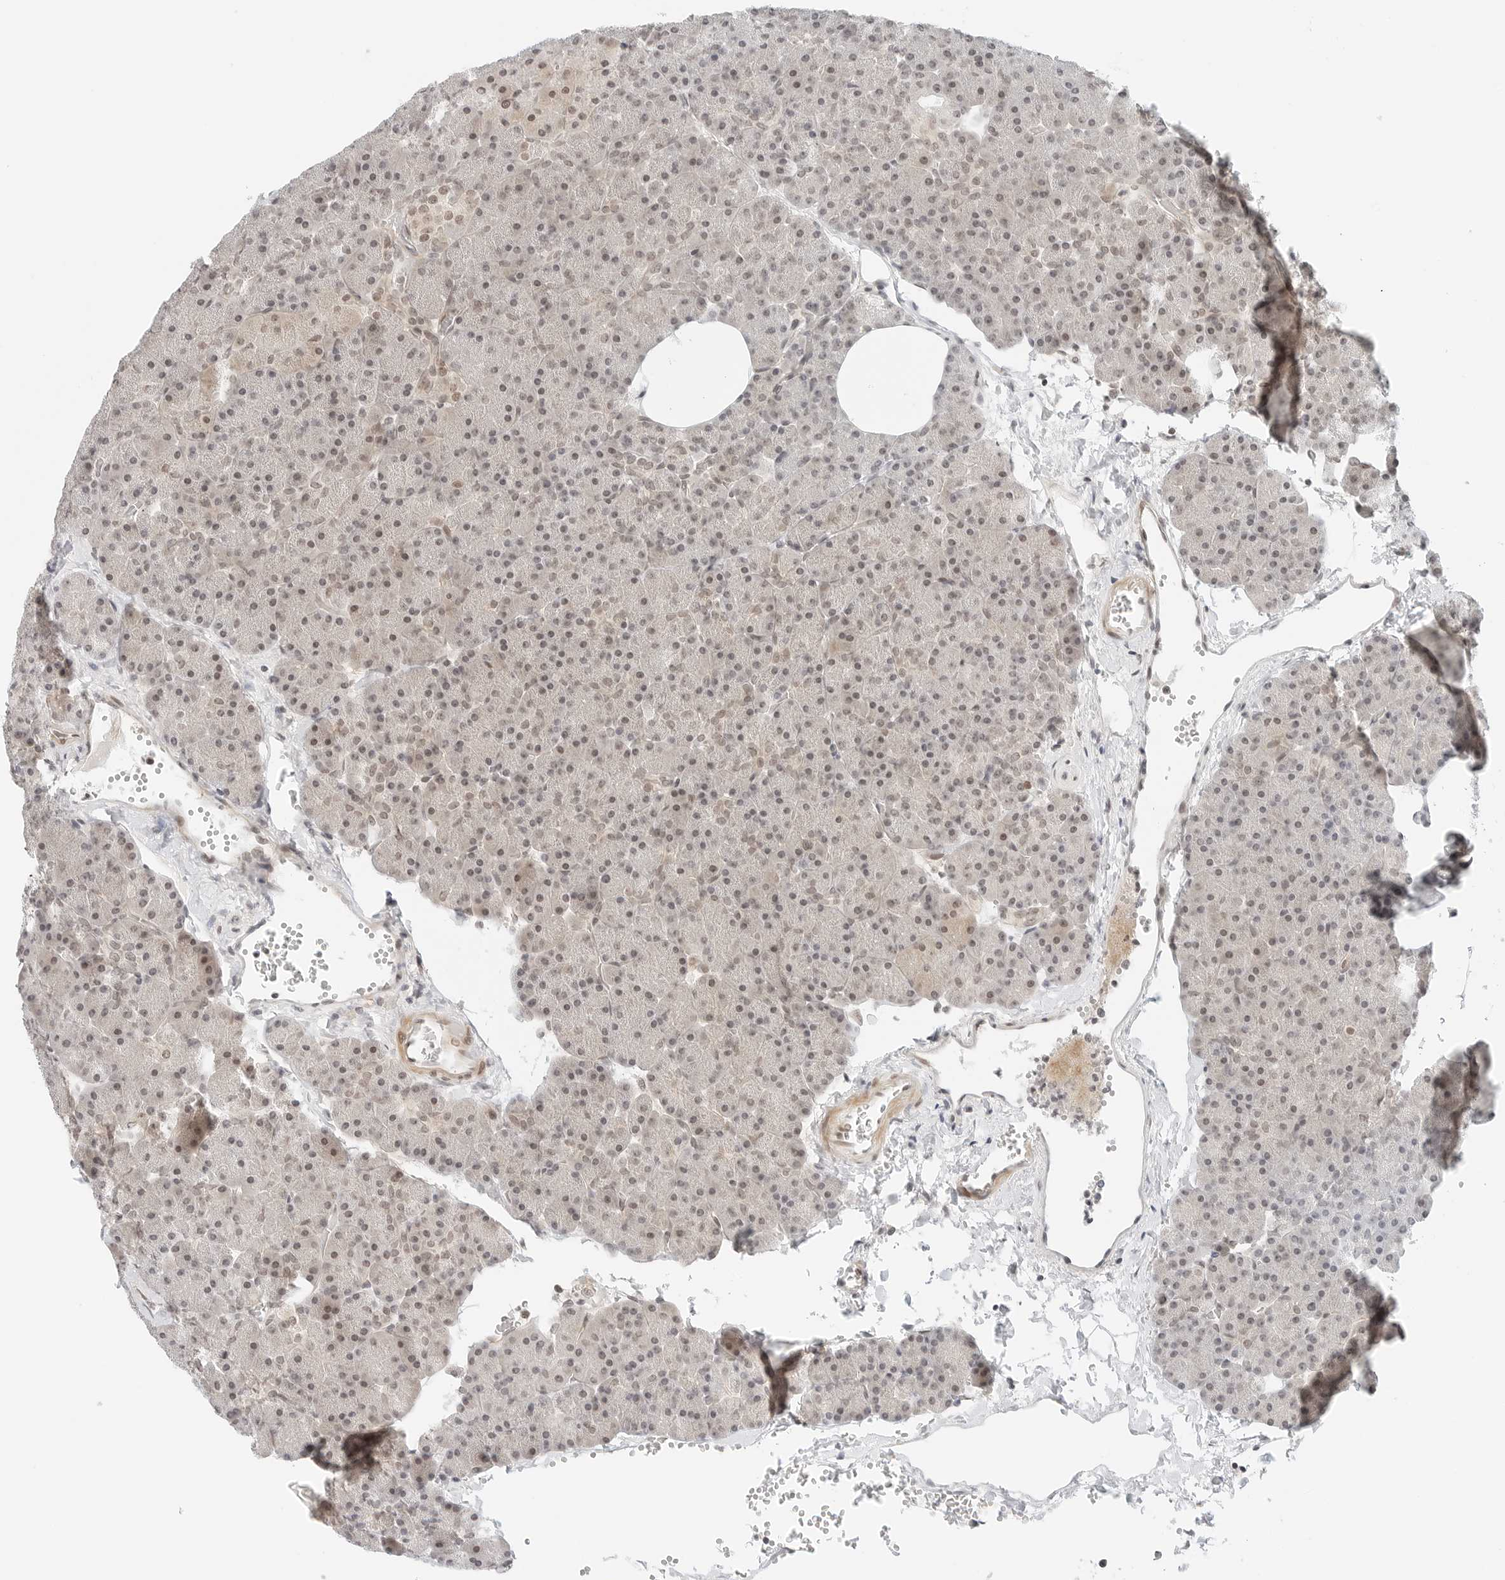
{"staining": {"intensity": "moderate", "quantity": "25%-75%", "location": "nuclear"}, "tissue": "pancreas", "cell_type": "Exocrine glandular cells", "image_type": "normal", "snomed": [{"axis": "morphology", "description": "Normal tissue, NOS"}, {"axis": "morphology", "description": "Carcinoid, malignant, NOS"}, {"axis": "topography", "description": "Pancreas"}], "caption": "Moderate nuclear protein expression is appreciated in about 25%-75% of exocrine glandular cells in pancreas.", "gene": "NEO1", "patient": {"sex": "female", "age": 35}}